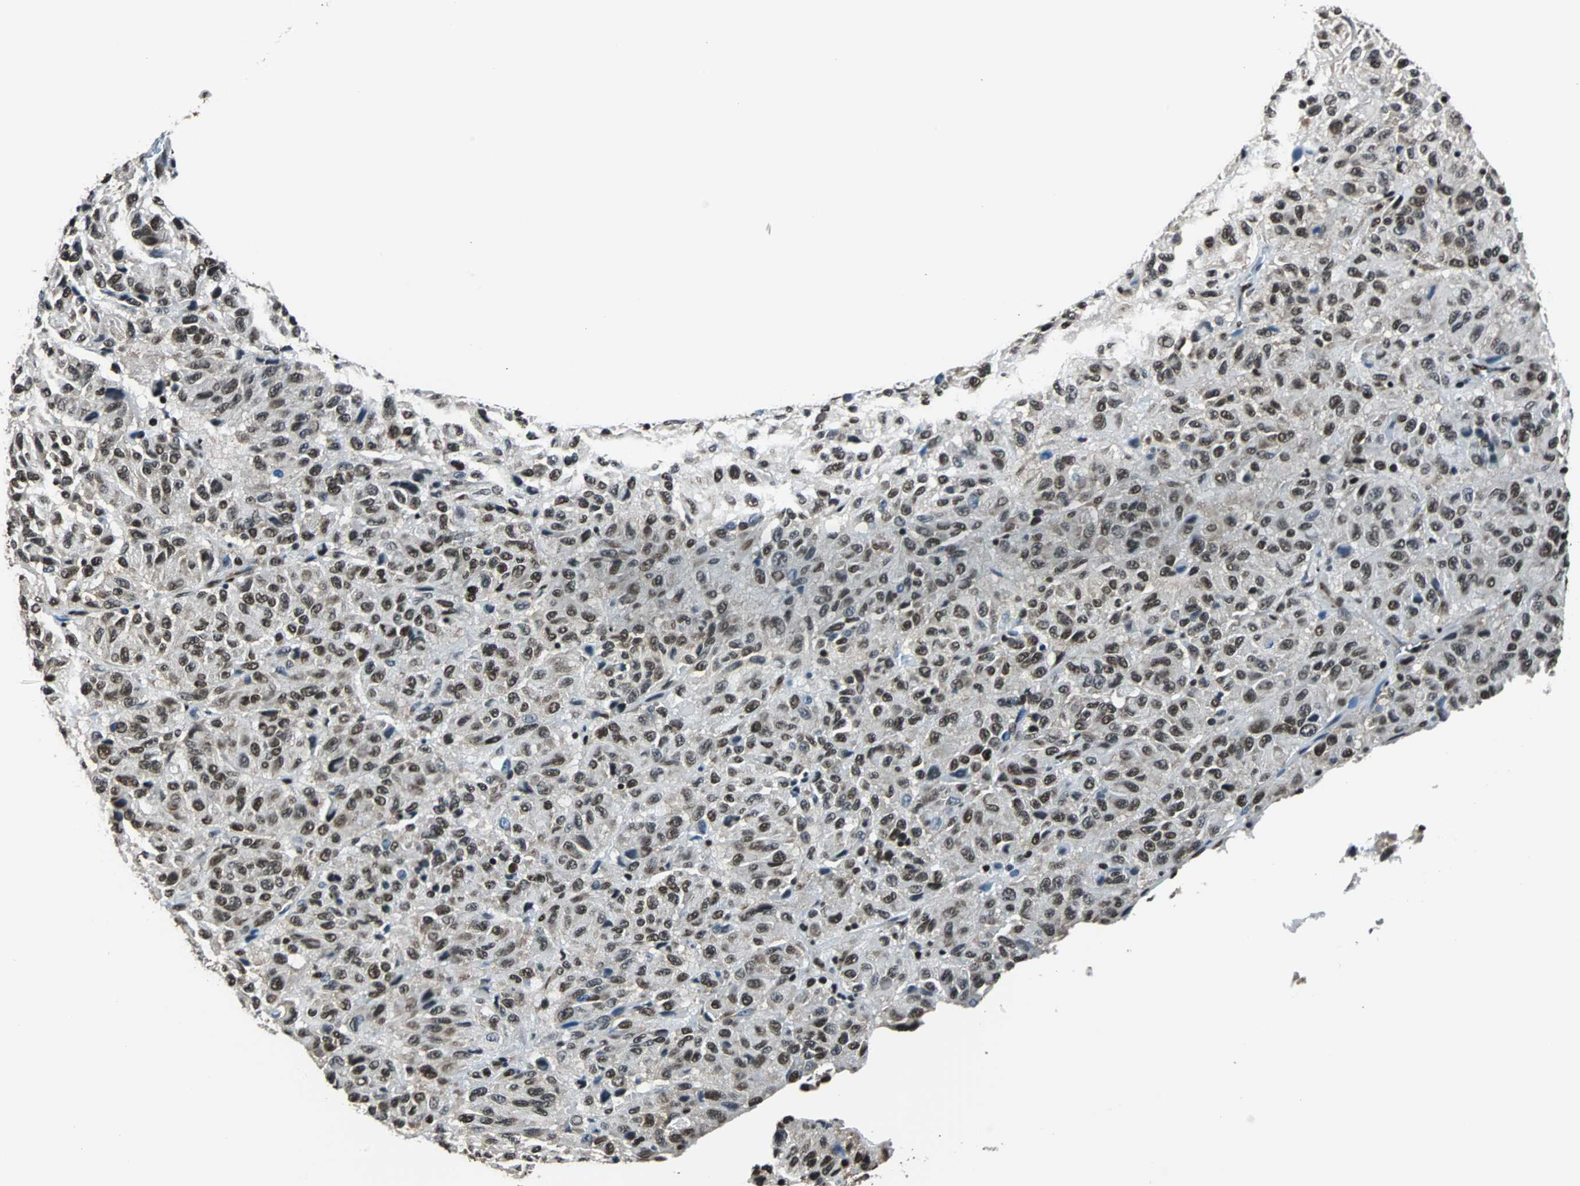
{"staining": {"intensity": "strong", "quantity": ">75%", "location": "nuclear"}, "tissue": "melanoma", "cell_type": "Tumor cells", "image_type": "cancer", "snomed": [{"axis": "morphology", "description": "Malignant melanoma, Metastatic site"}, {"axis": "topography", "description": "Lung"}], "caption": "DAB immunohistochemical staining of melanoma displays strong nuclear protein staining in about >75% of tumor cells.", "gene": "FUBP1", "patient": {"sex": "male", "age": 64}}